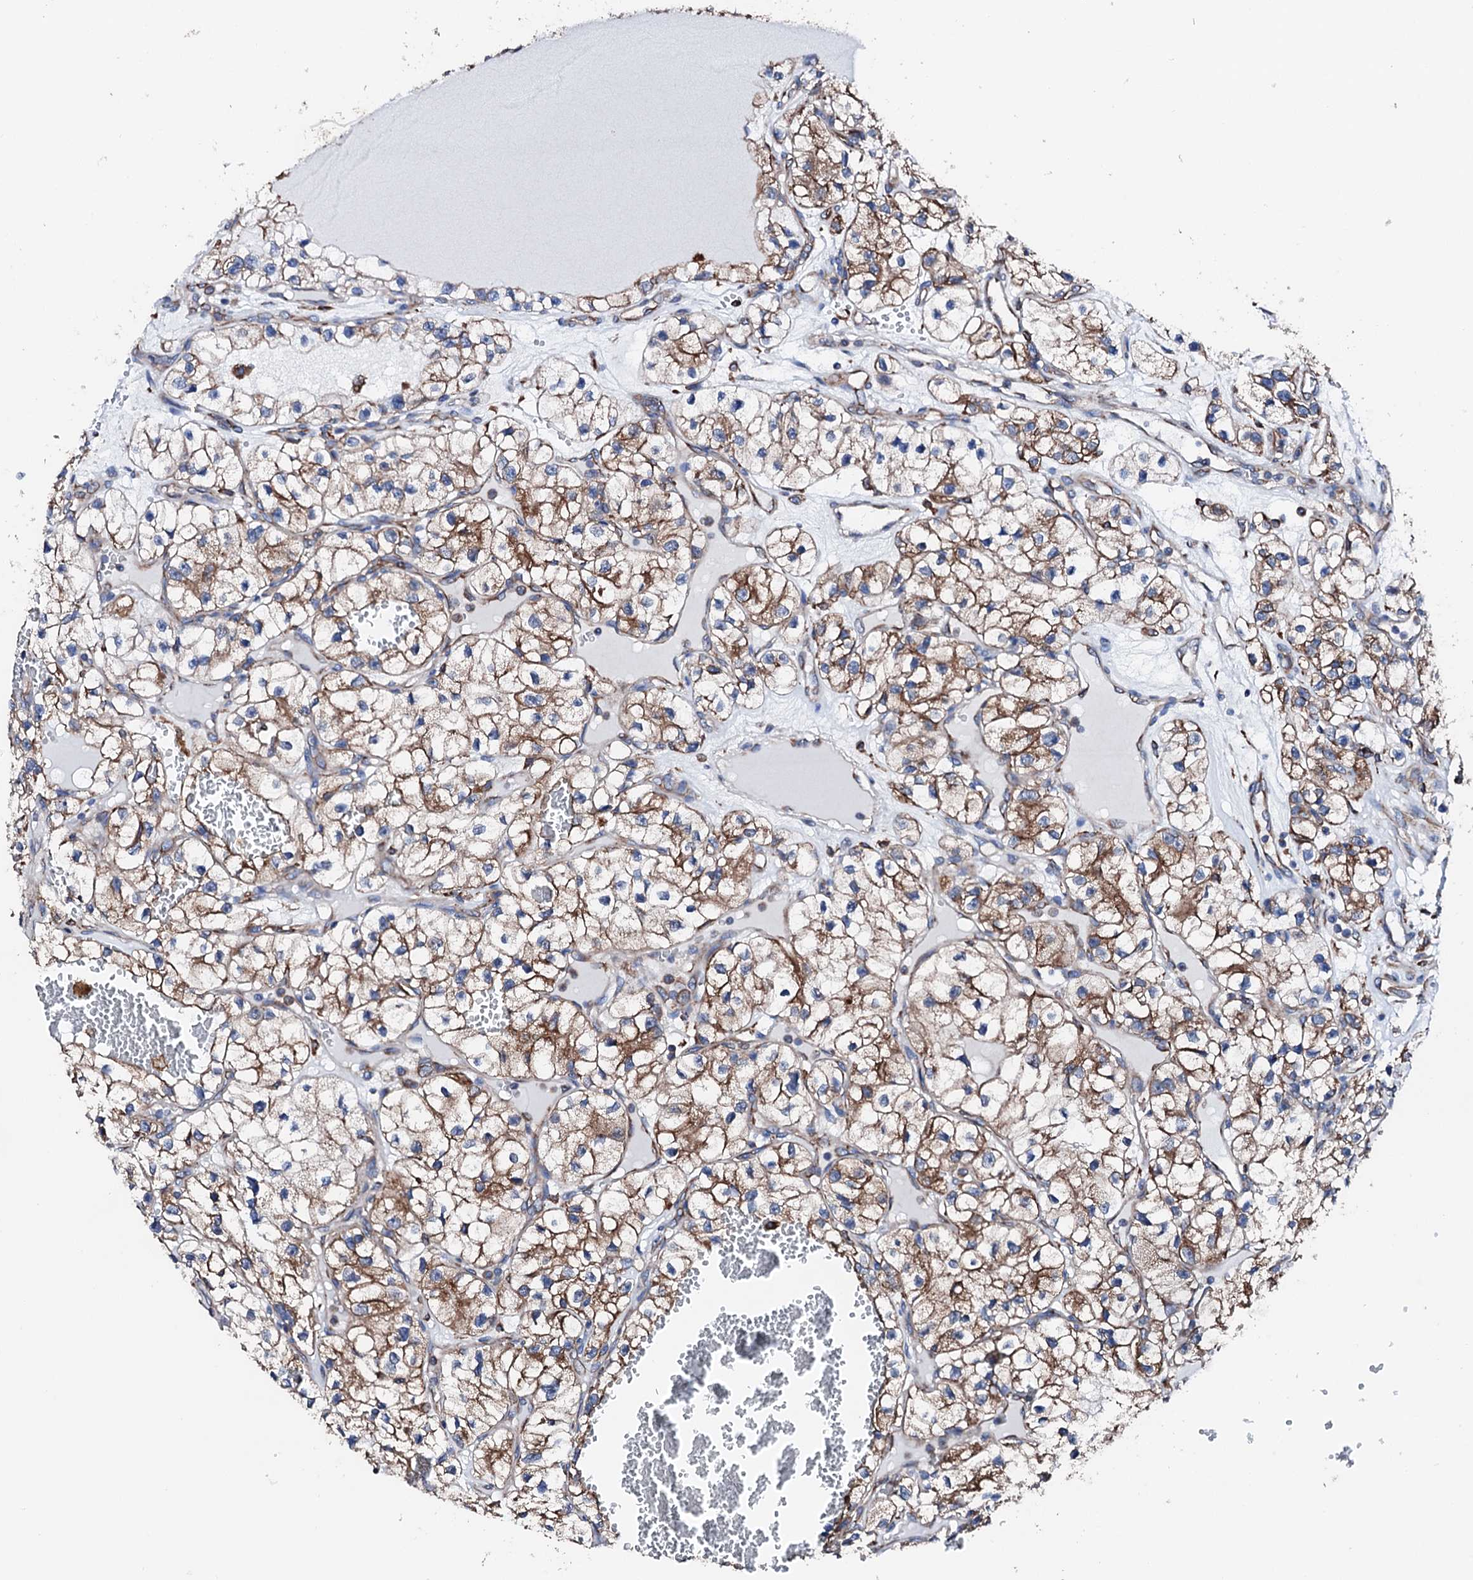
{"staining": {"intensity": "moderate", "quantity": ">75%", "location": "cytoplasmic/membranous"}, "tissue": "renal cancer", "cell_type": "Tumor cells", "image_type": "cancer", "snomed": [{"axis": "morphology", "description": "Adenocarcinoma, NOS"}, {"axis": "topography", "description": "Kidney"}], "caption": "Immunohistochemical staining of renal cancer demonstrates medium levels of moderate cytoplasmic/membranous protein positivity in about >75% of tumor cells. (DAB IHC, brown staining for protein, blue staining for nuclei).", "gene": "AMDHD1", "patient": {"sex": "female", "age": 57}}